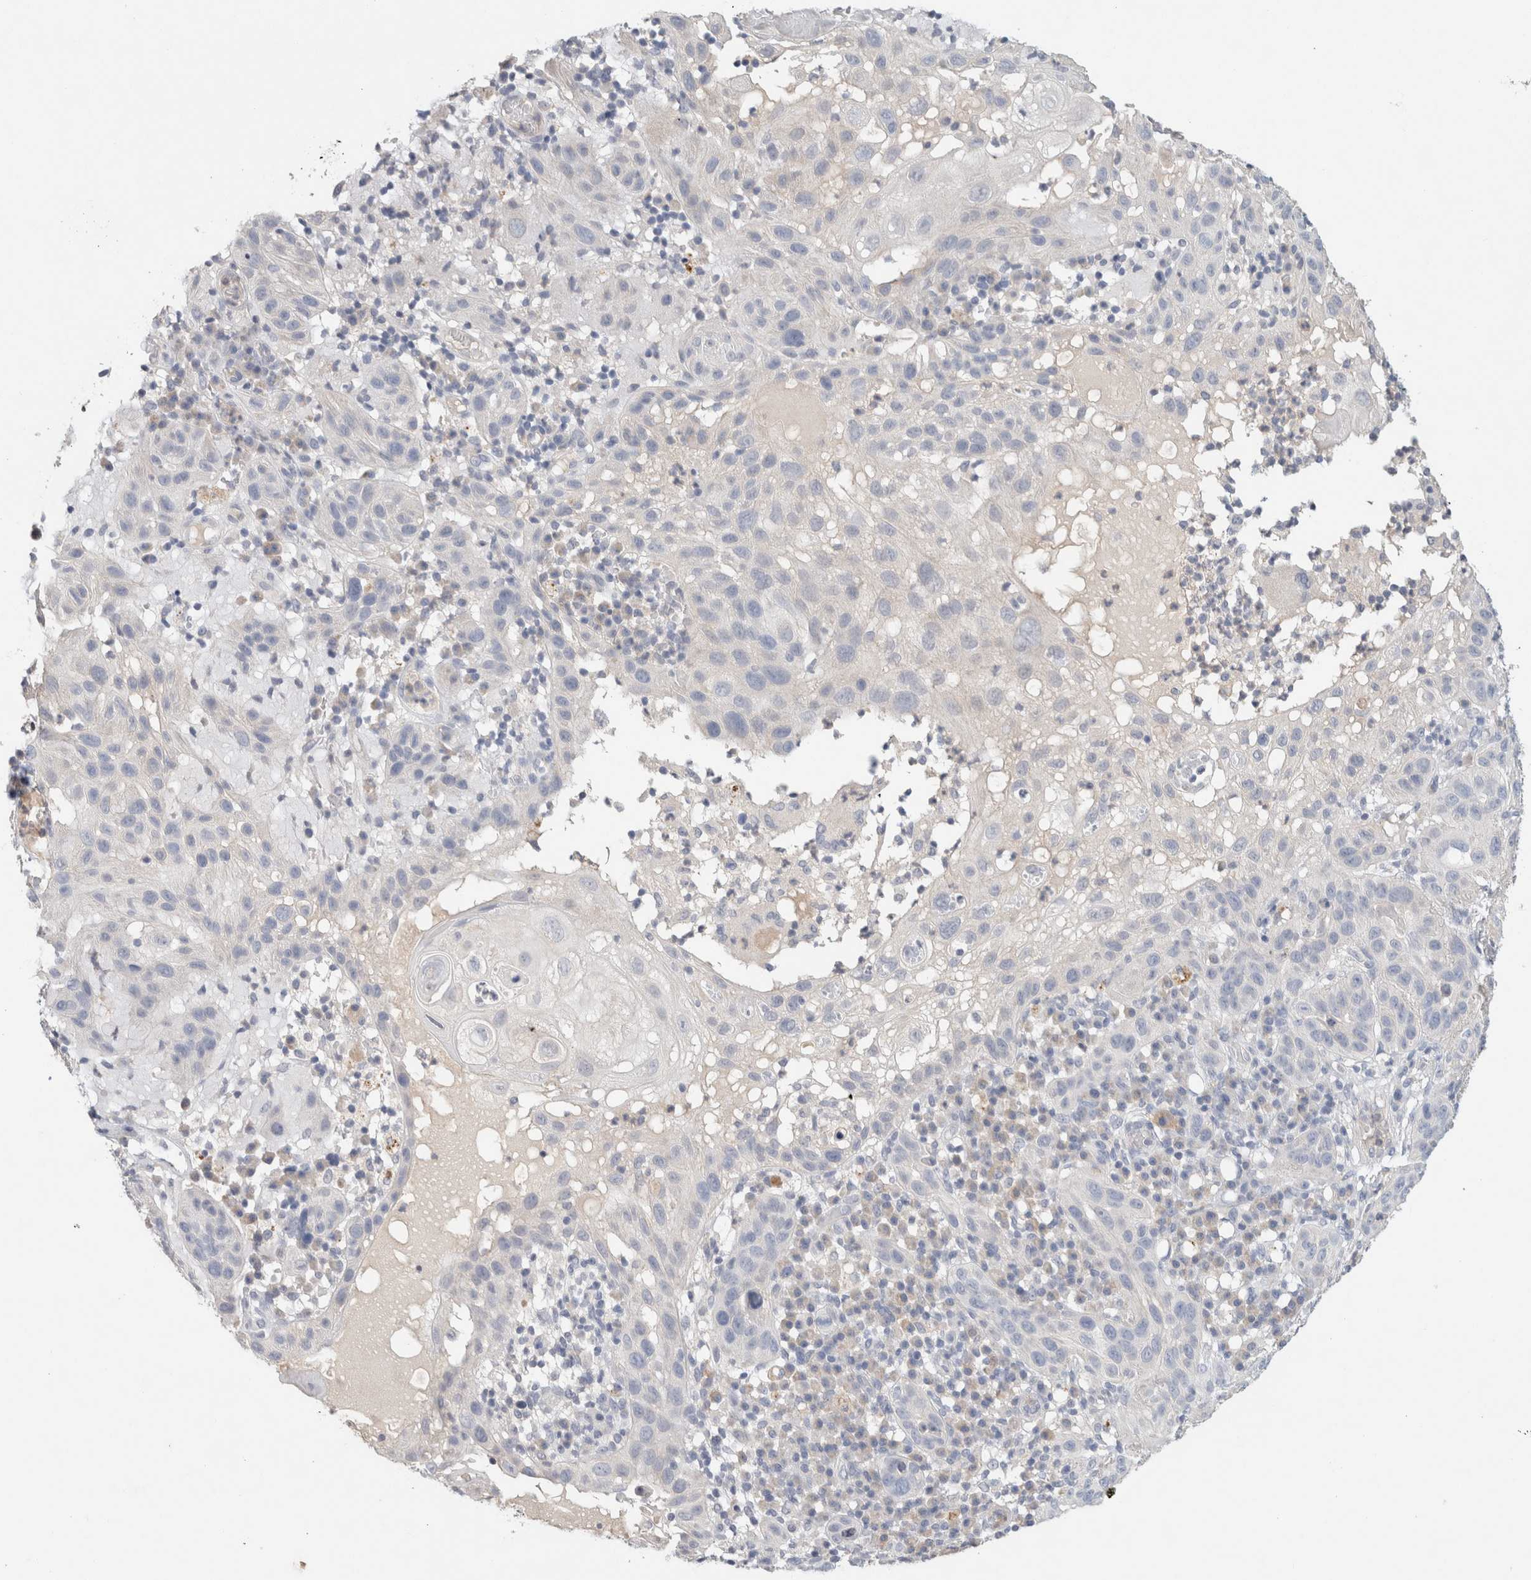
{"staining": {"intensity": "negative", "quantity": "none", "location": "none"}, "tissue": "skin cancer", "cell_type": "Tumor cells", "image_type": "cancer", "snomed": [{"axis": "morphology", "description": "Normal tissue, NOS"}, {"axis": "morphology", "description": "Squamous cell carcinoma, NOS"}, {"axis": "topography", "description": "Skin"}], "caption": "A high-resolution histopathology image shows immunohistochemistry (IHC) staining of skin squamous cell carcinoma, which exhibits no significant staining in tumor cells.", "gene": "MPP2", "patient": {"sex": "female", "age": 96}}